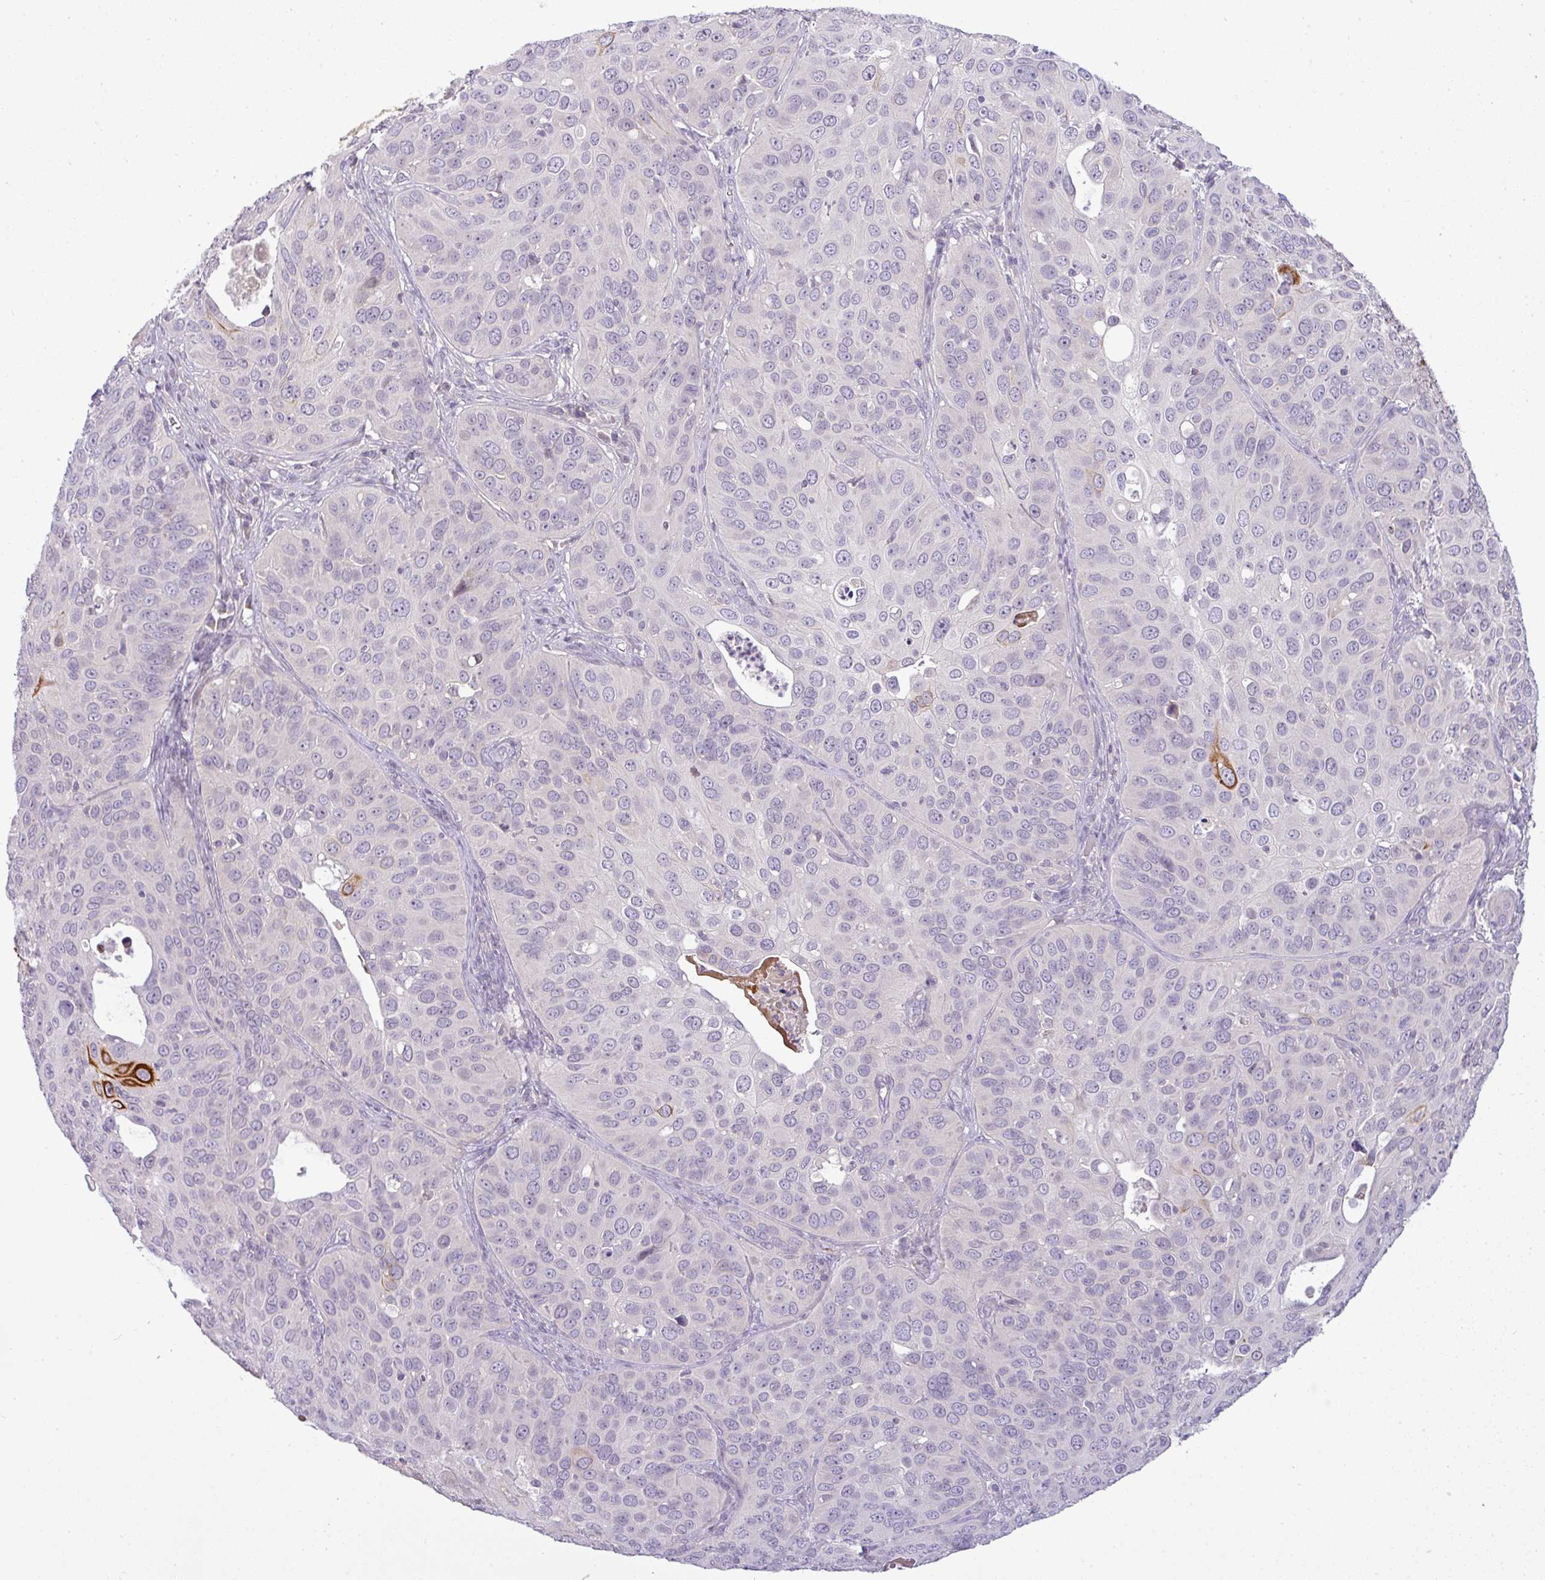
{"staining": {"intensity": "negative", "quantity": "none", "location": "none"}, "tissue": "cervical cancer", "cell_type": "Tumor cells", "image_type": "cancer", "snomed": [{"axis": "morphology", "description": "Squamous cell carcinoma, NOS"}, {"axis": "topography", "description": "Cervix"}], "caption": "Immunohistochemical staining of cervical cancer demonstrates no significant expression in tumor cells.", "gene": "APOM", "patient": {"sex": "female", "age": 36}}